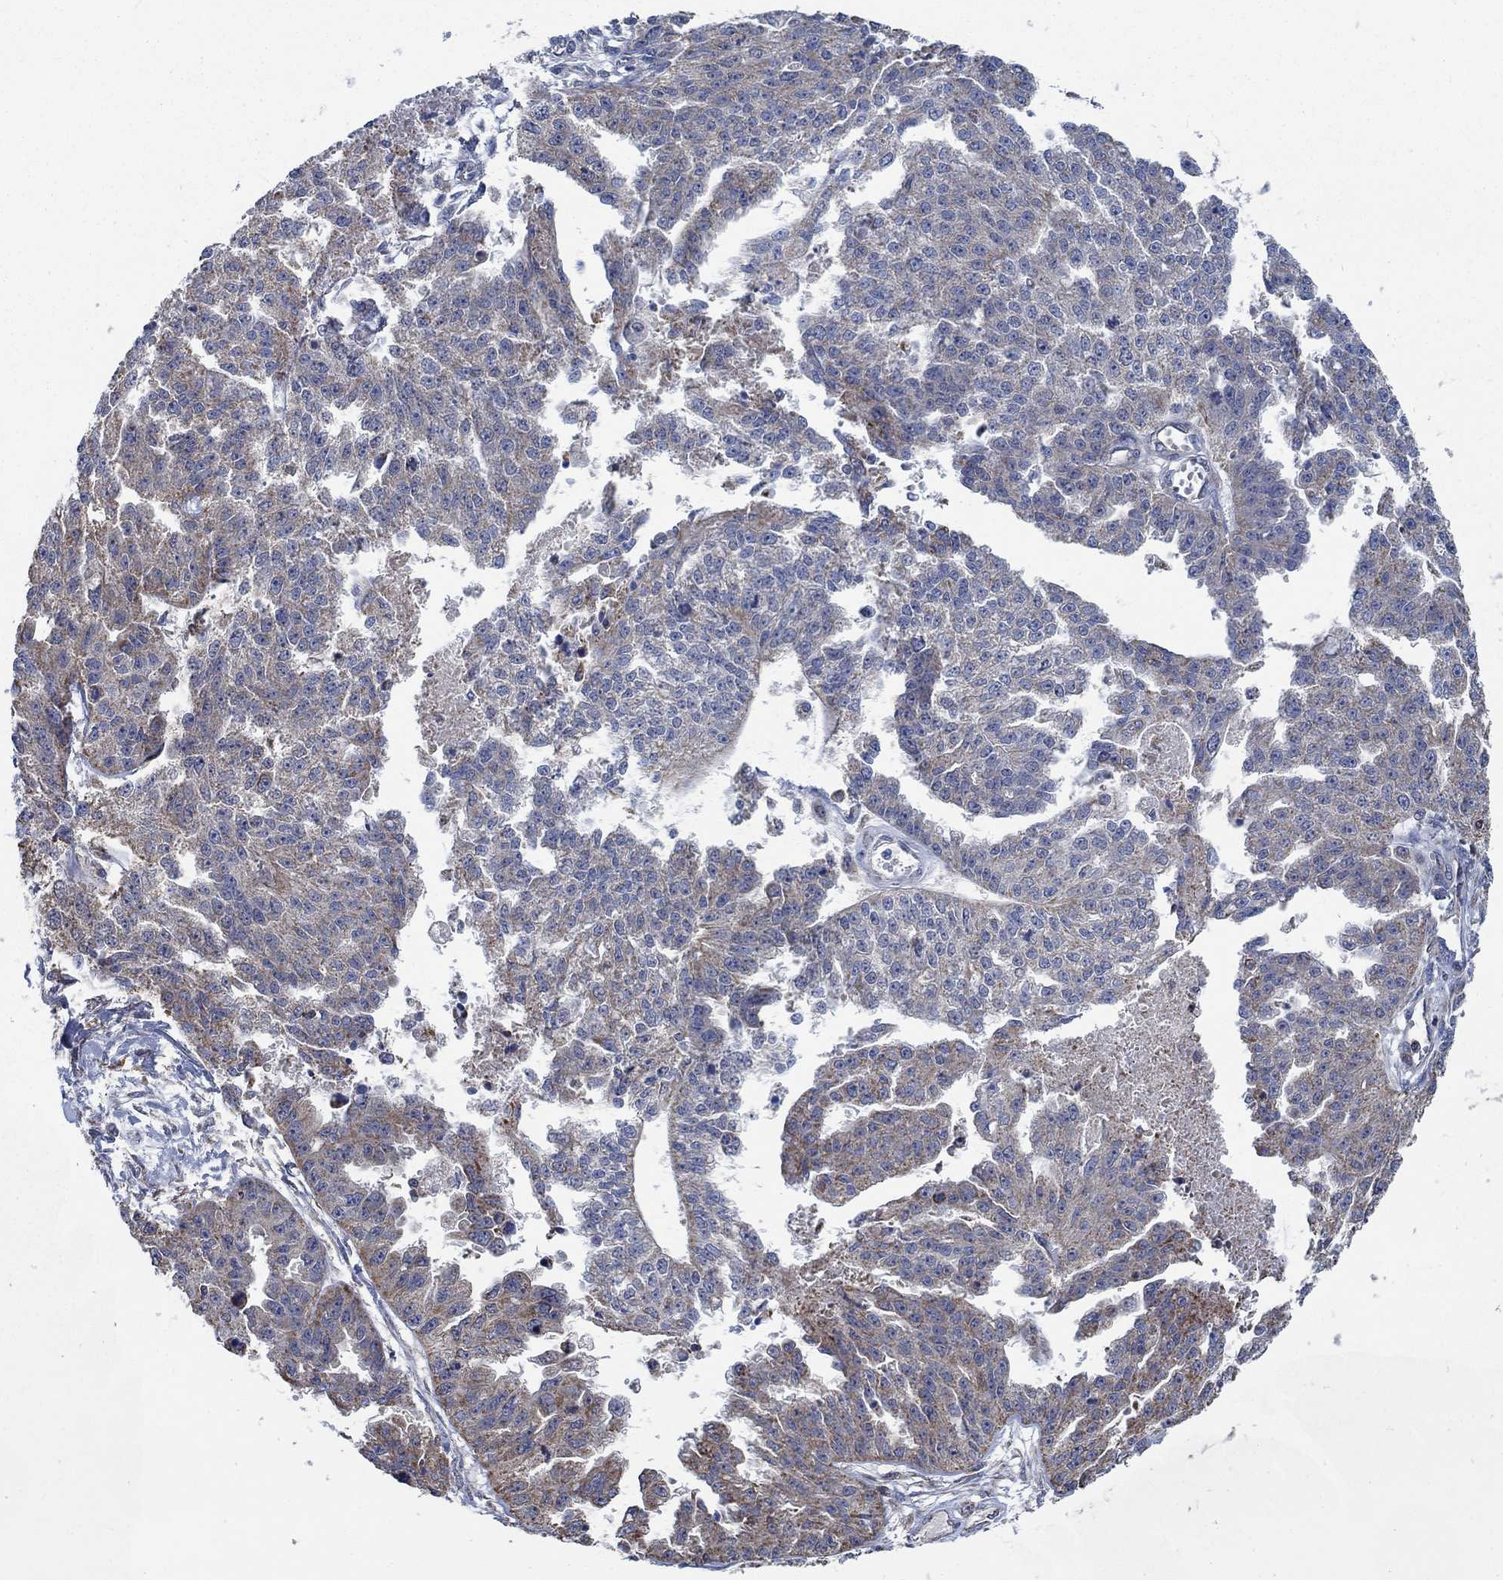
{"staining": {"intensity": "weak", "quantity": "25%-75%", "location": "cytoplasmic/membranous"}, "tissue": "ovarian cancer", "cell_type": "Tumor cells", "image_type": "cancer", "snomed": [{"axis": "morphology", "description": "Cystadenocarcinoma, serous, NOS"}, {"axis": "topography", "description": "Ovary"}], "caption": "A photomicrograph of human serous cystadenocarcinoma (ovarian) stained for a protein displays weak cytoplasmic/membranous brown staining in tumor cells.", "gene": "STXBP6", "patient": {"sex": "female", "age": 58}}